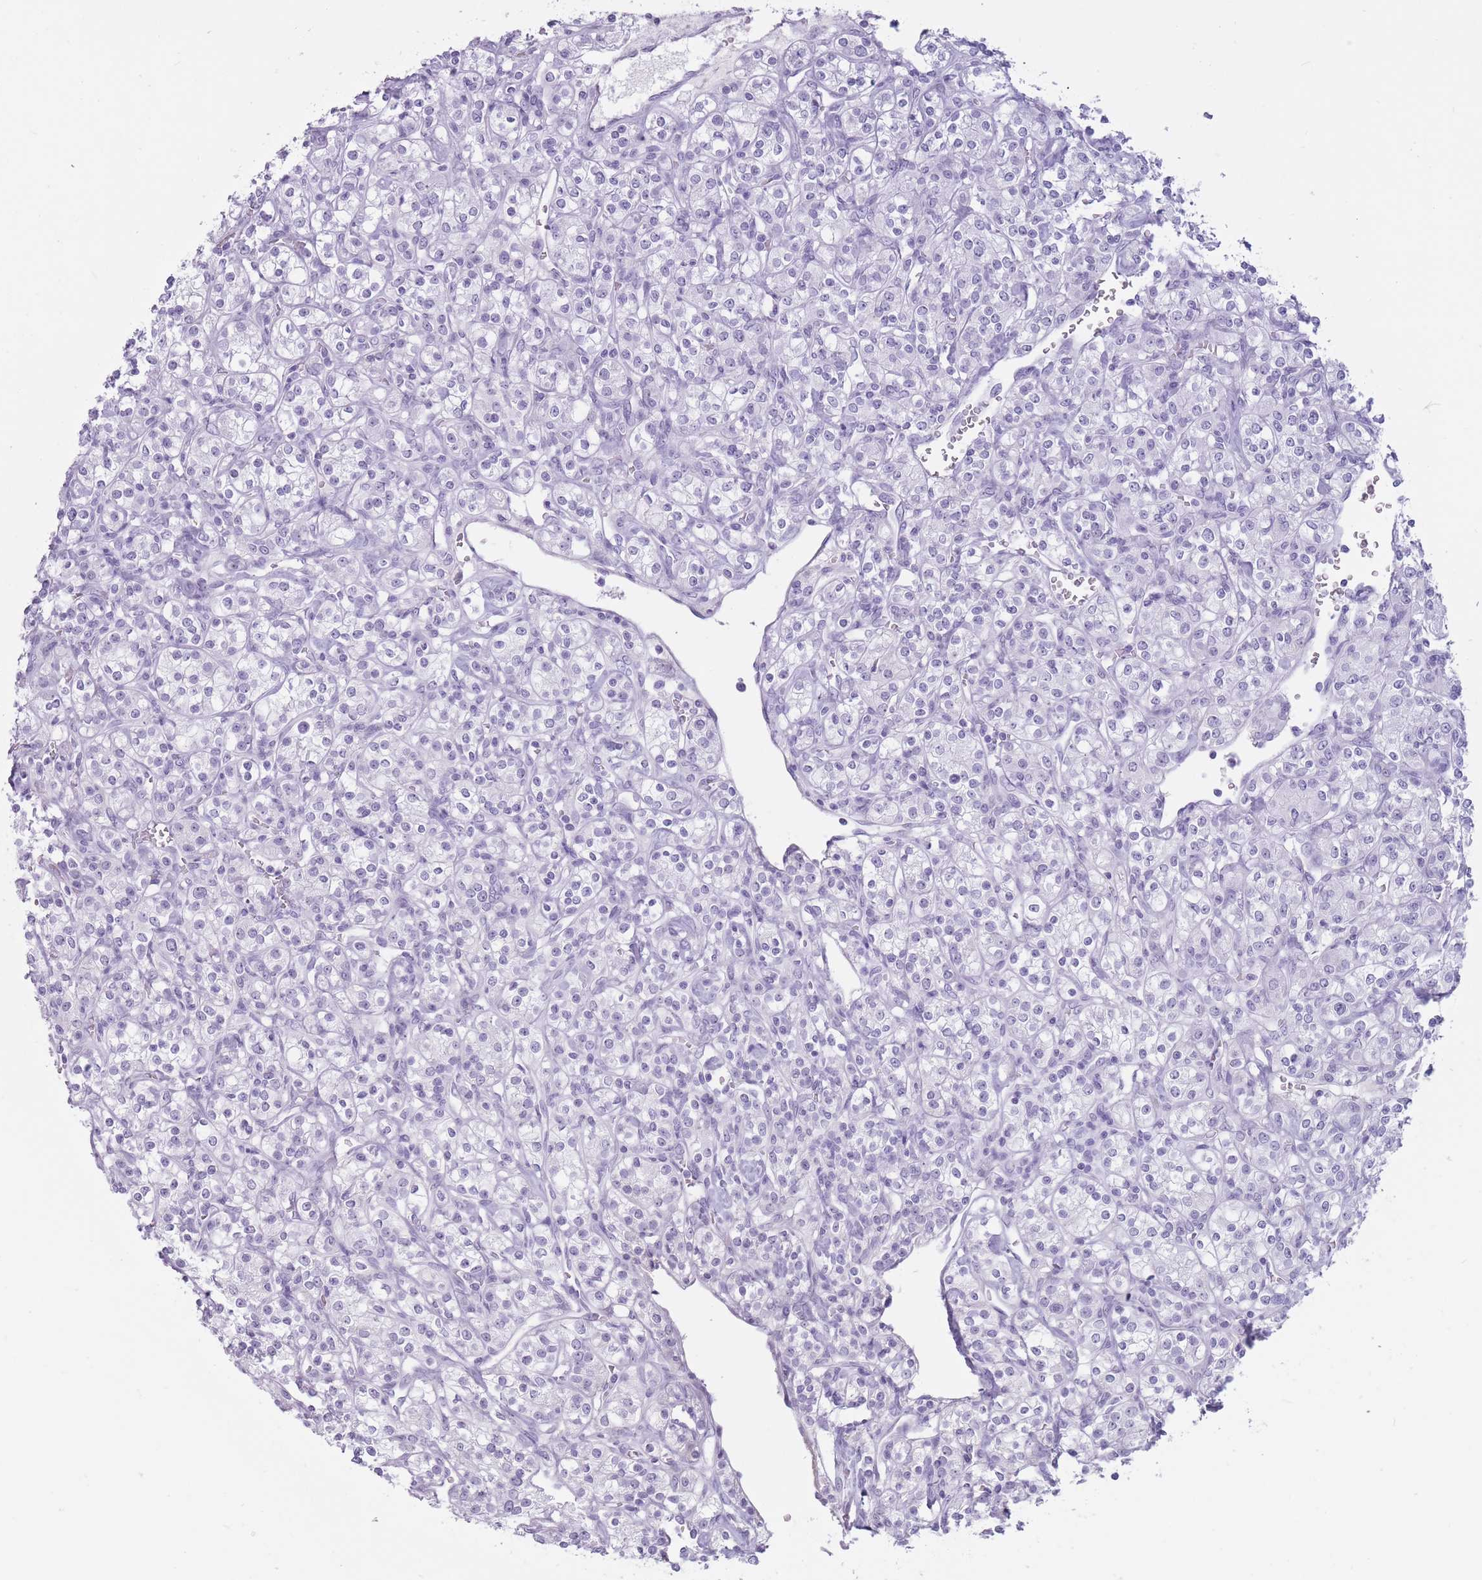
{"staining": {"intensity": "negative", "quantity": "none", "location": "none"}, "tissue": "renal cancer", "cell_type": "Tumor cells", "image_type": "cancer", "snomed": [{"axis": "morphology", "description": "Adenocarcinoma, NOS"}, {"axis": "topography", "description": "Kidney"}], "caption": "Histopathology image shows no significant protein positivity in tumor cells of renal adenocarcinoma. The staining was performed using DAB to visualize the protein expression in brown, while the nuclei were stained in blue with hematoxylin (Magnification: 20x).", "gene": "PNMA3", "patient": {"sex": "male", "age": 77}}